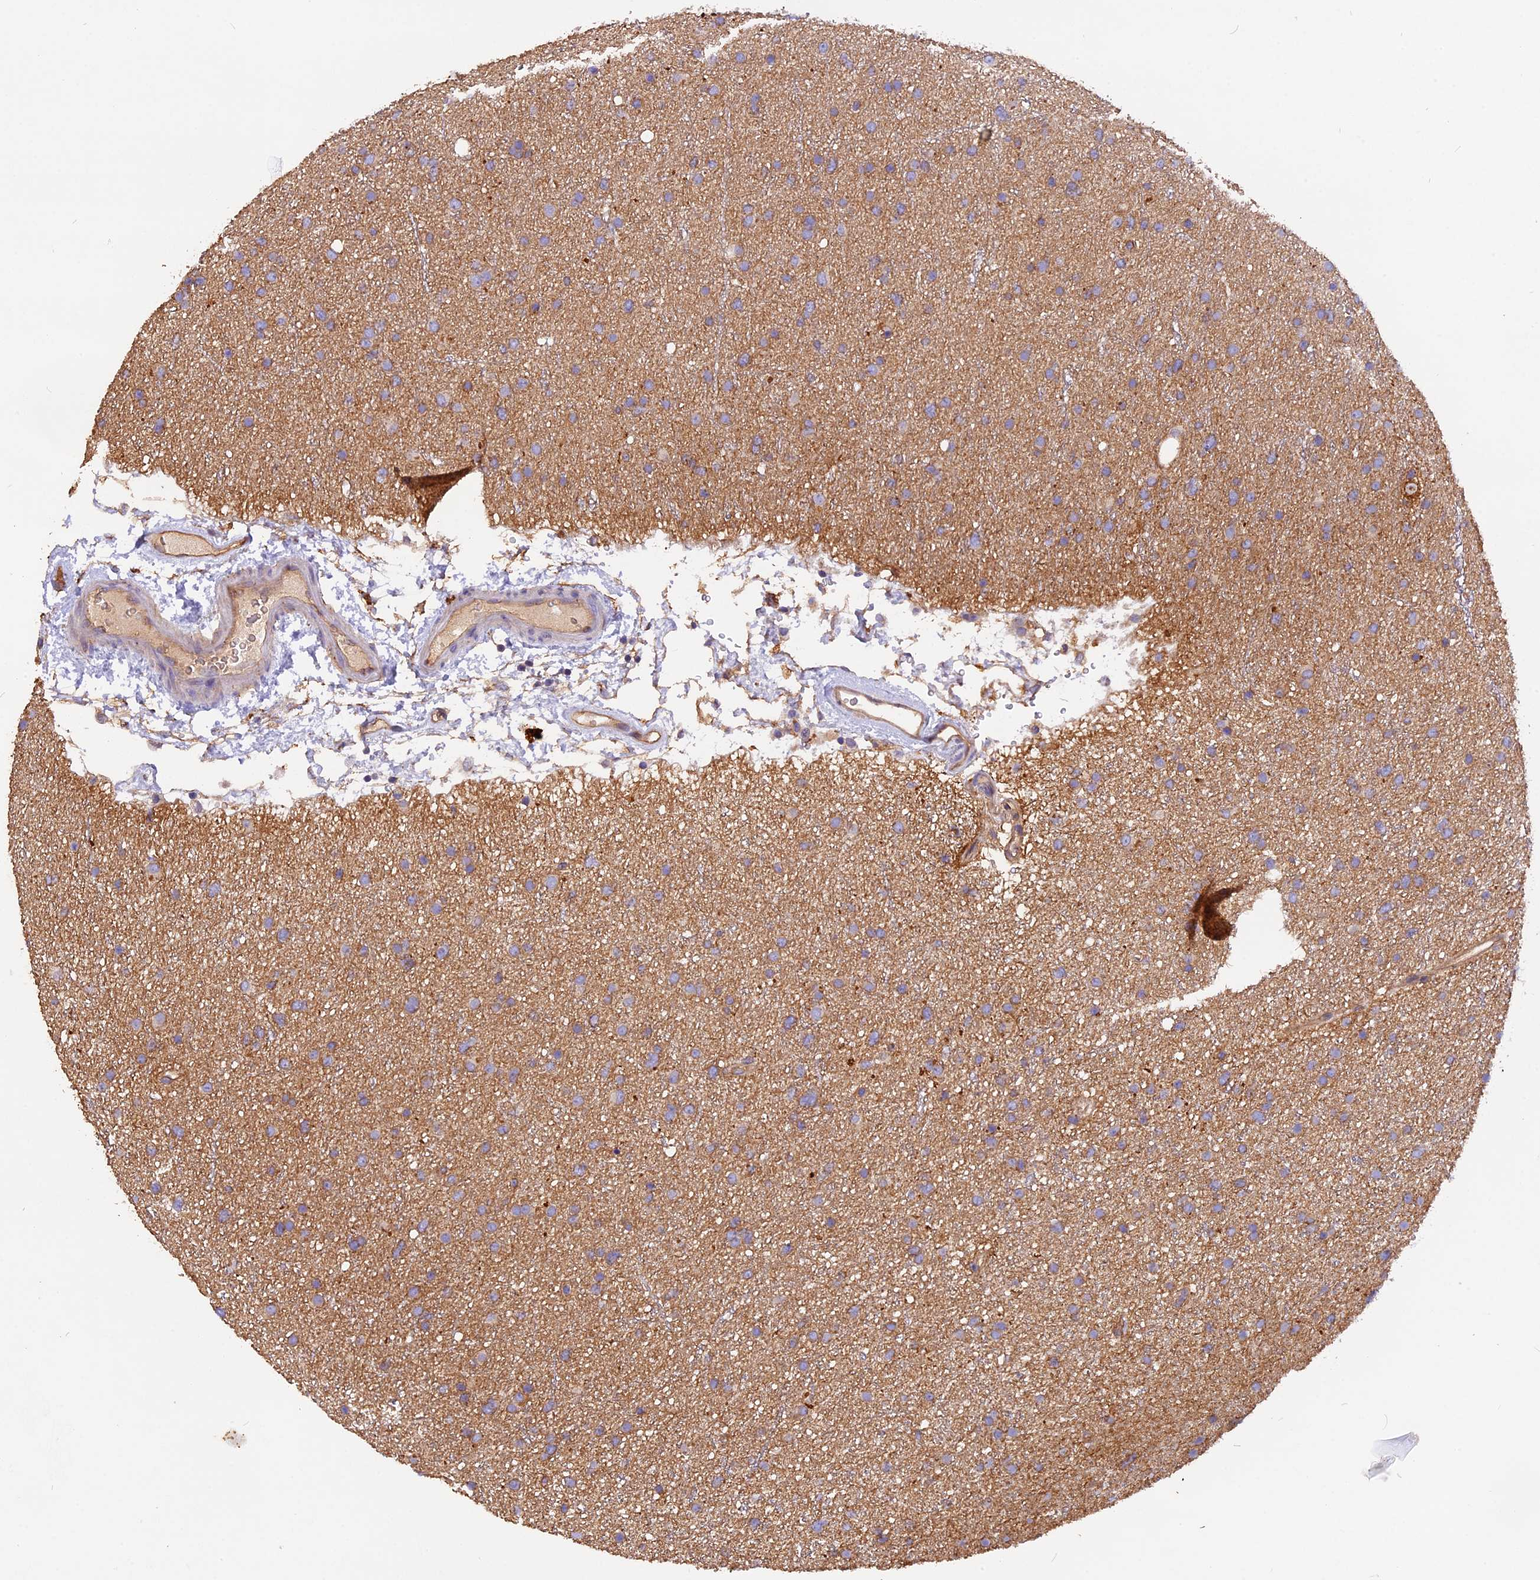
{"staining": {"intensity": "weak", "quantity": ">75%", "location": "cytoplasmic/membranous"}, "tissue": "glioma", "cell_type": "Tumor cells", "image_type": "cancer", "snomed": [{"axis": "morphology", "description": "Glioma, malignant, Low grade"}, {"axis": "topography", "description": "Cerebral cortex"}], "caption": "Malignant glioma (low-grade) stained for a protein shows weak cytoplasmic/membranous positivity in tumor cells.", "gene": "ERMARD", "patient": {"sex": "female", "age": 39}}